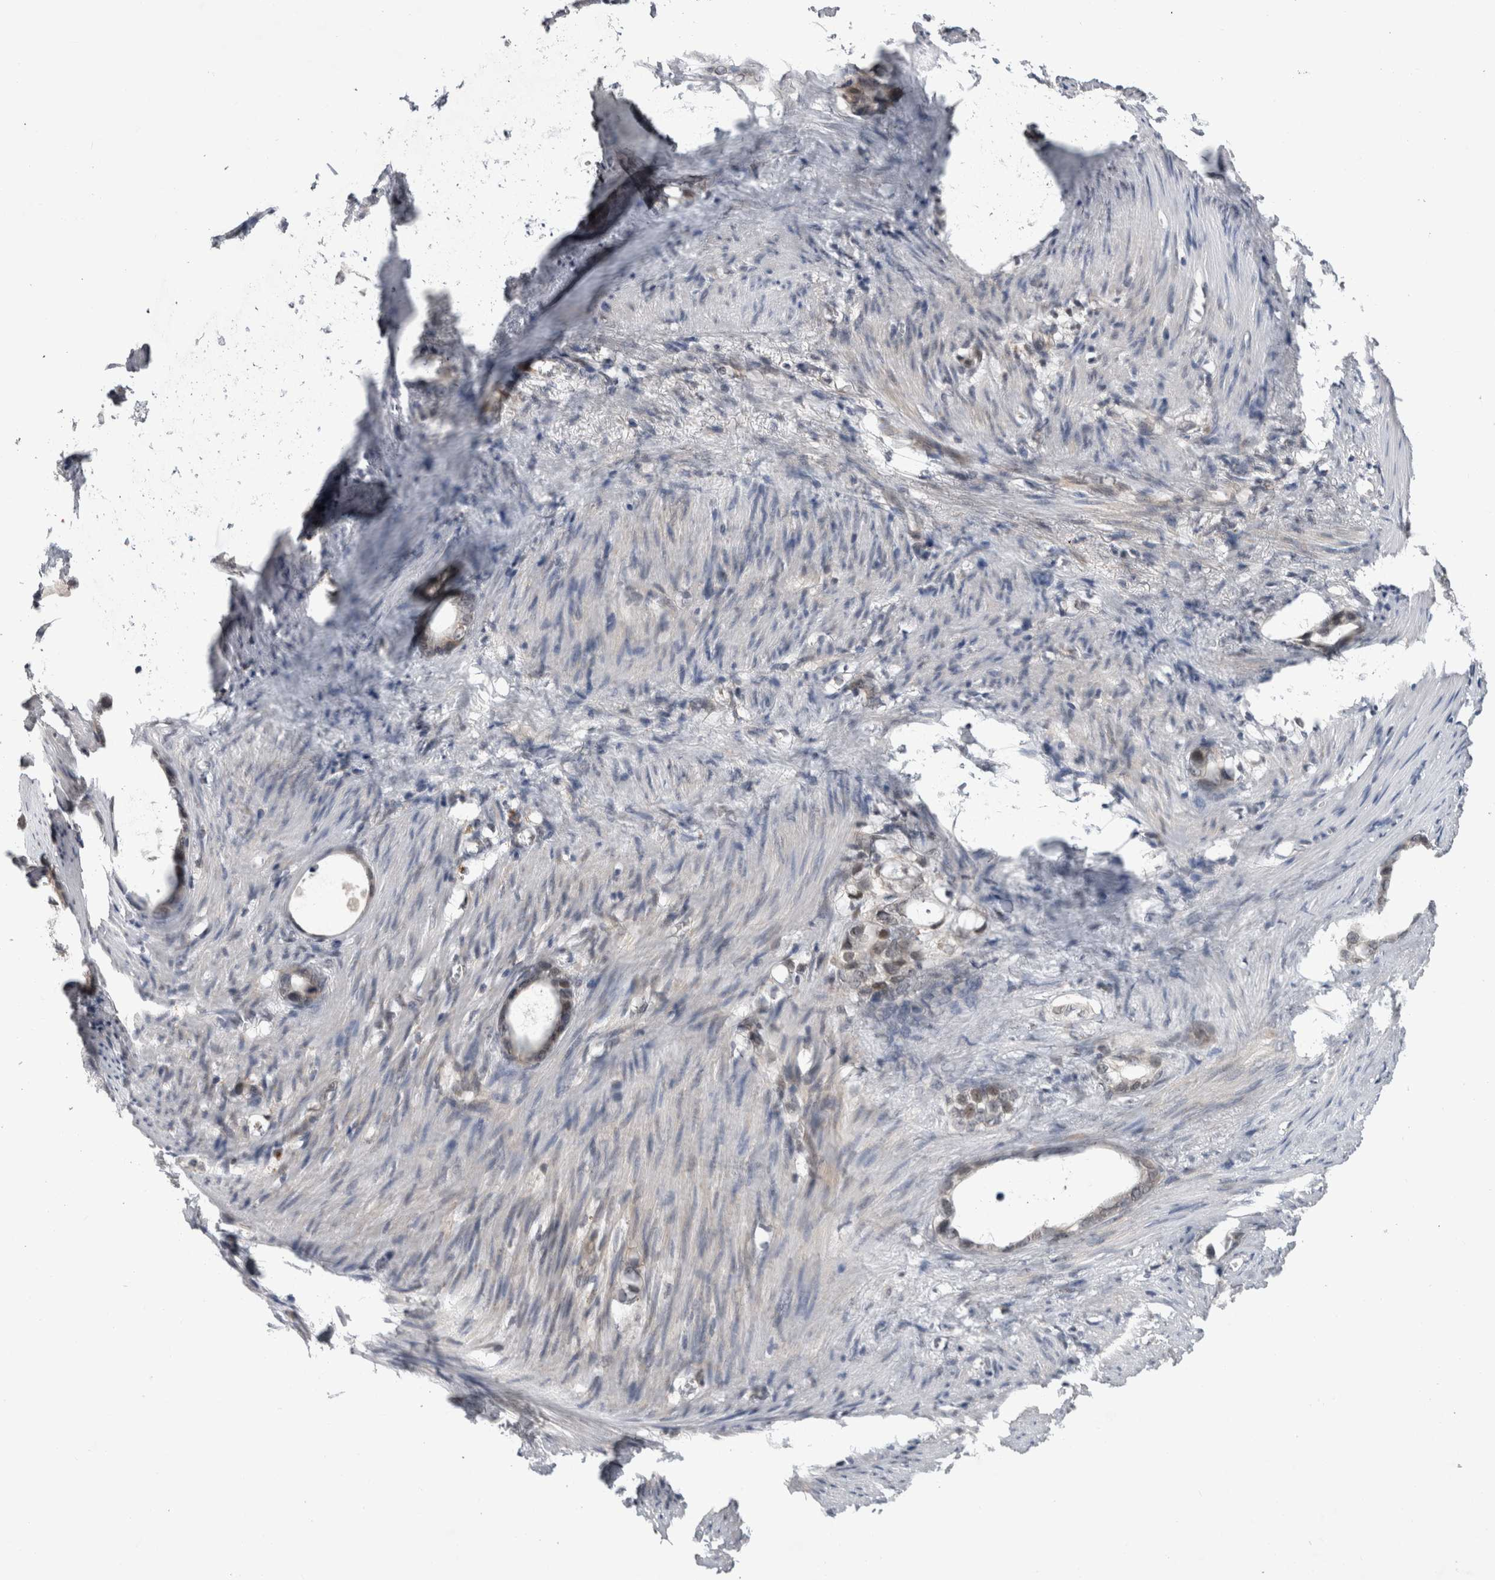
{"staining": {"intensity": "weak", "quantity": "<25%", "location": "nuclear"}, "tissue": "stomach cancer", "cell_type": "Tumor cells", "image_type": "cancer", "snomed": [{"axis": "morphology", "description": "Adenocarcinoma, NOS"}, {"axis": "topography", "description": "Stomach"}], "caption": "Stomach cancer was stained to show a protein in brown. There is no significant staining in tumor cells.", "gene": "MTBP", "patient": {"sex": "female", "age": 75}}